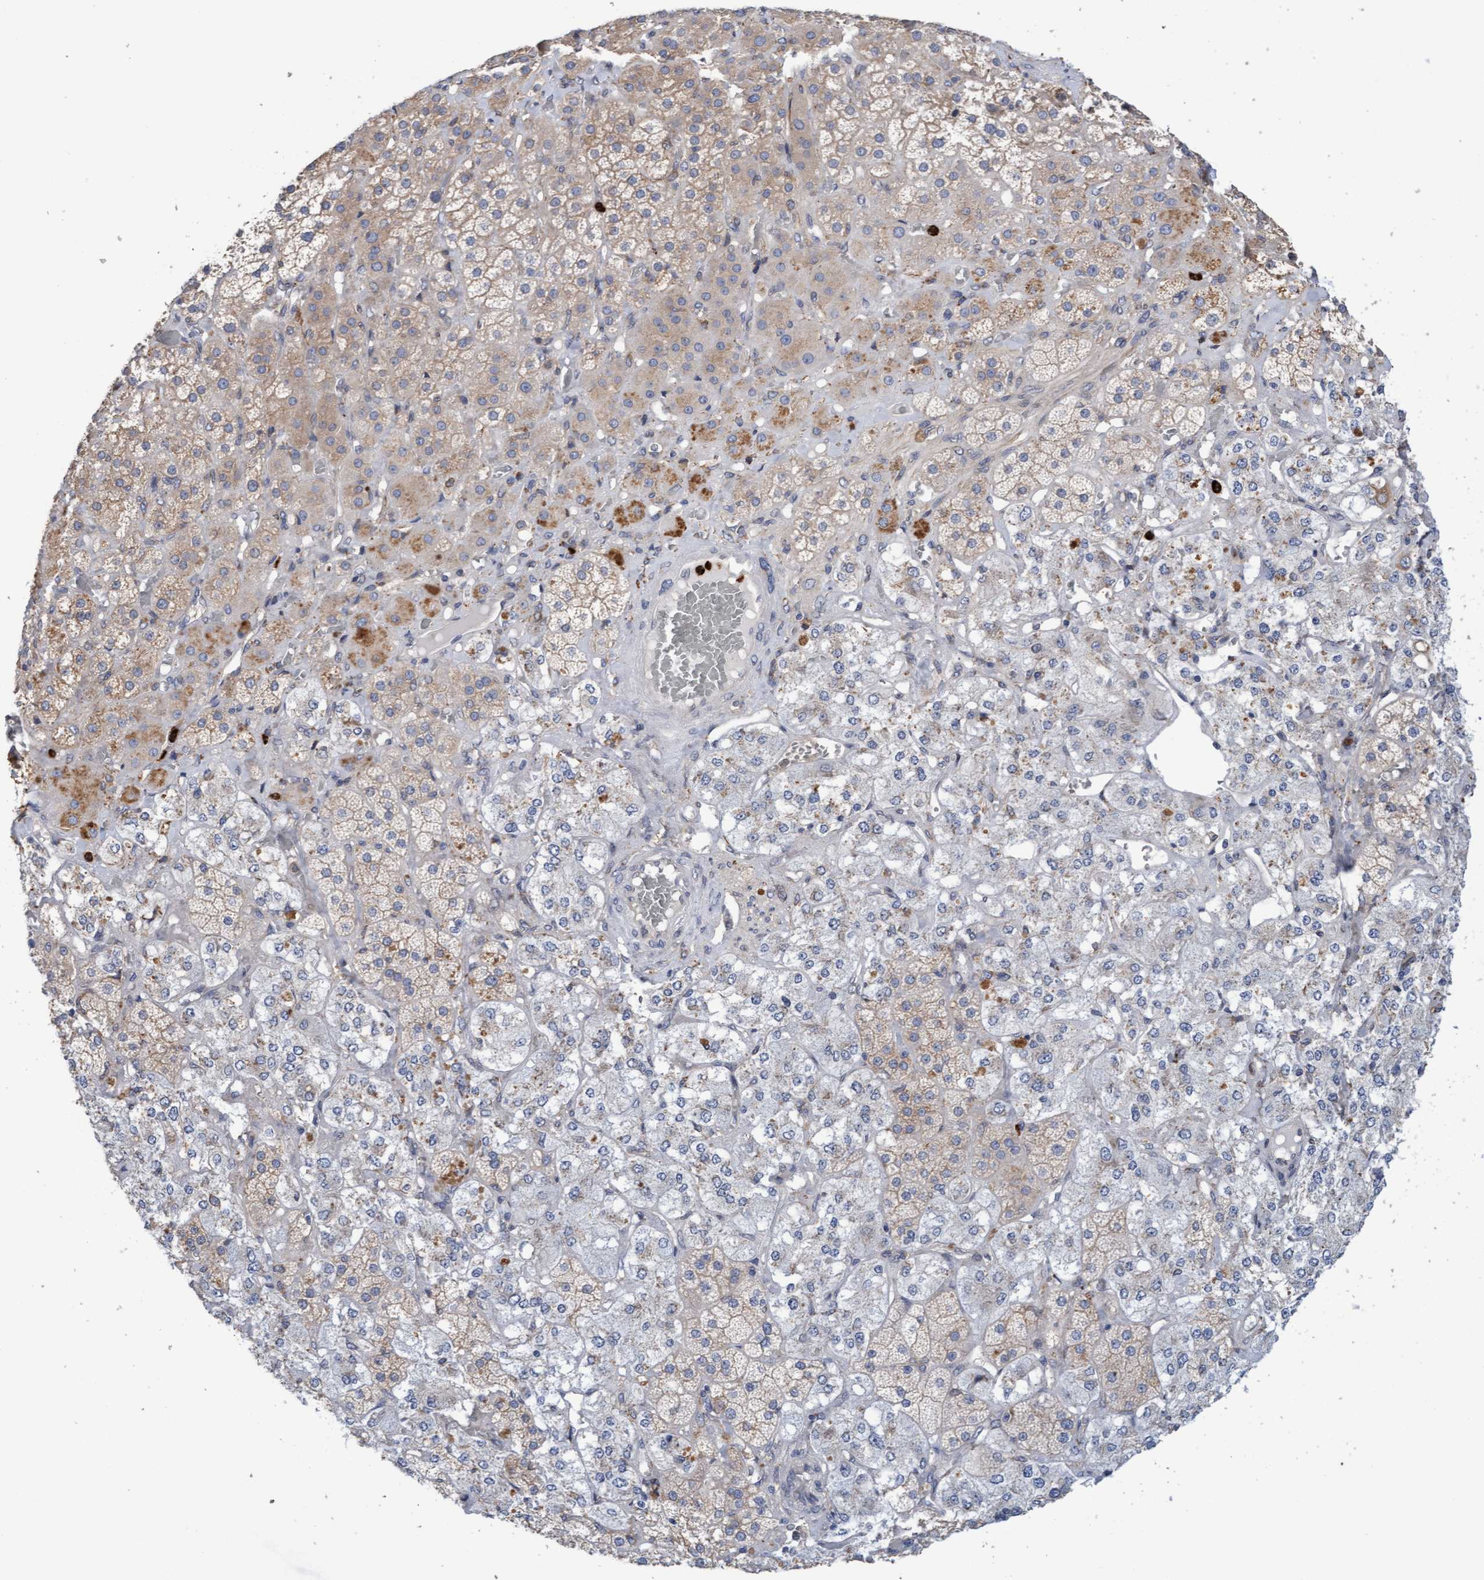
{"staining": {"intensity": "weak", "quantity": "25%-75%", "location": "cytoplasmic/membranous"}, "tissue": "adrenal gland", "cell_type": "Glandular cells", "image_type": "normal", "snomed": [{"axis": "morphology", "description": "Normal tissue, NOS"}, {"axis": "topography", "description": "Adrenal gland"}], "caption": "Immunohistochemistry (IHC) photomicrograph of normal adrenal gland stained for a protein (brown), which demonstrates low levels of weak cytoplasmic/membranous expression in about 25%-75% of glandular cells.", "gene": "MMP8", "patient": {"sex": "male", "age": 57}}